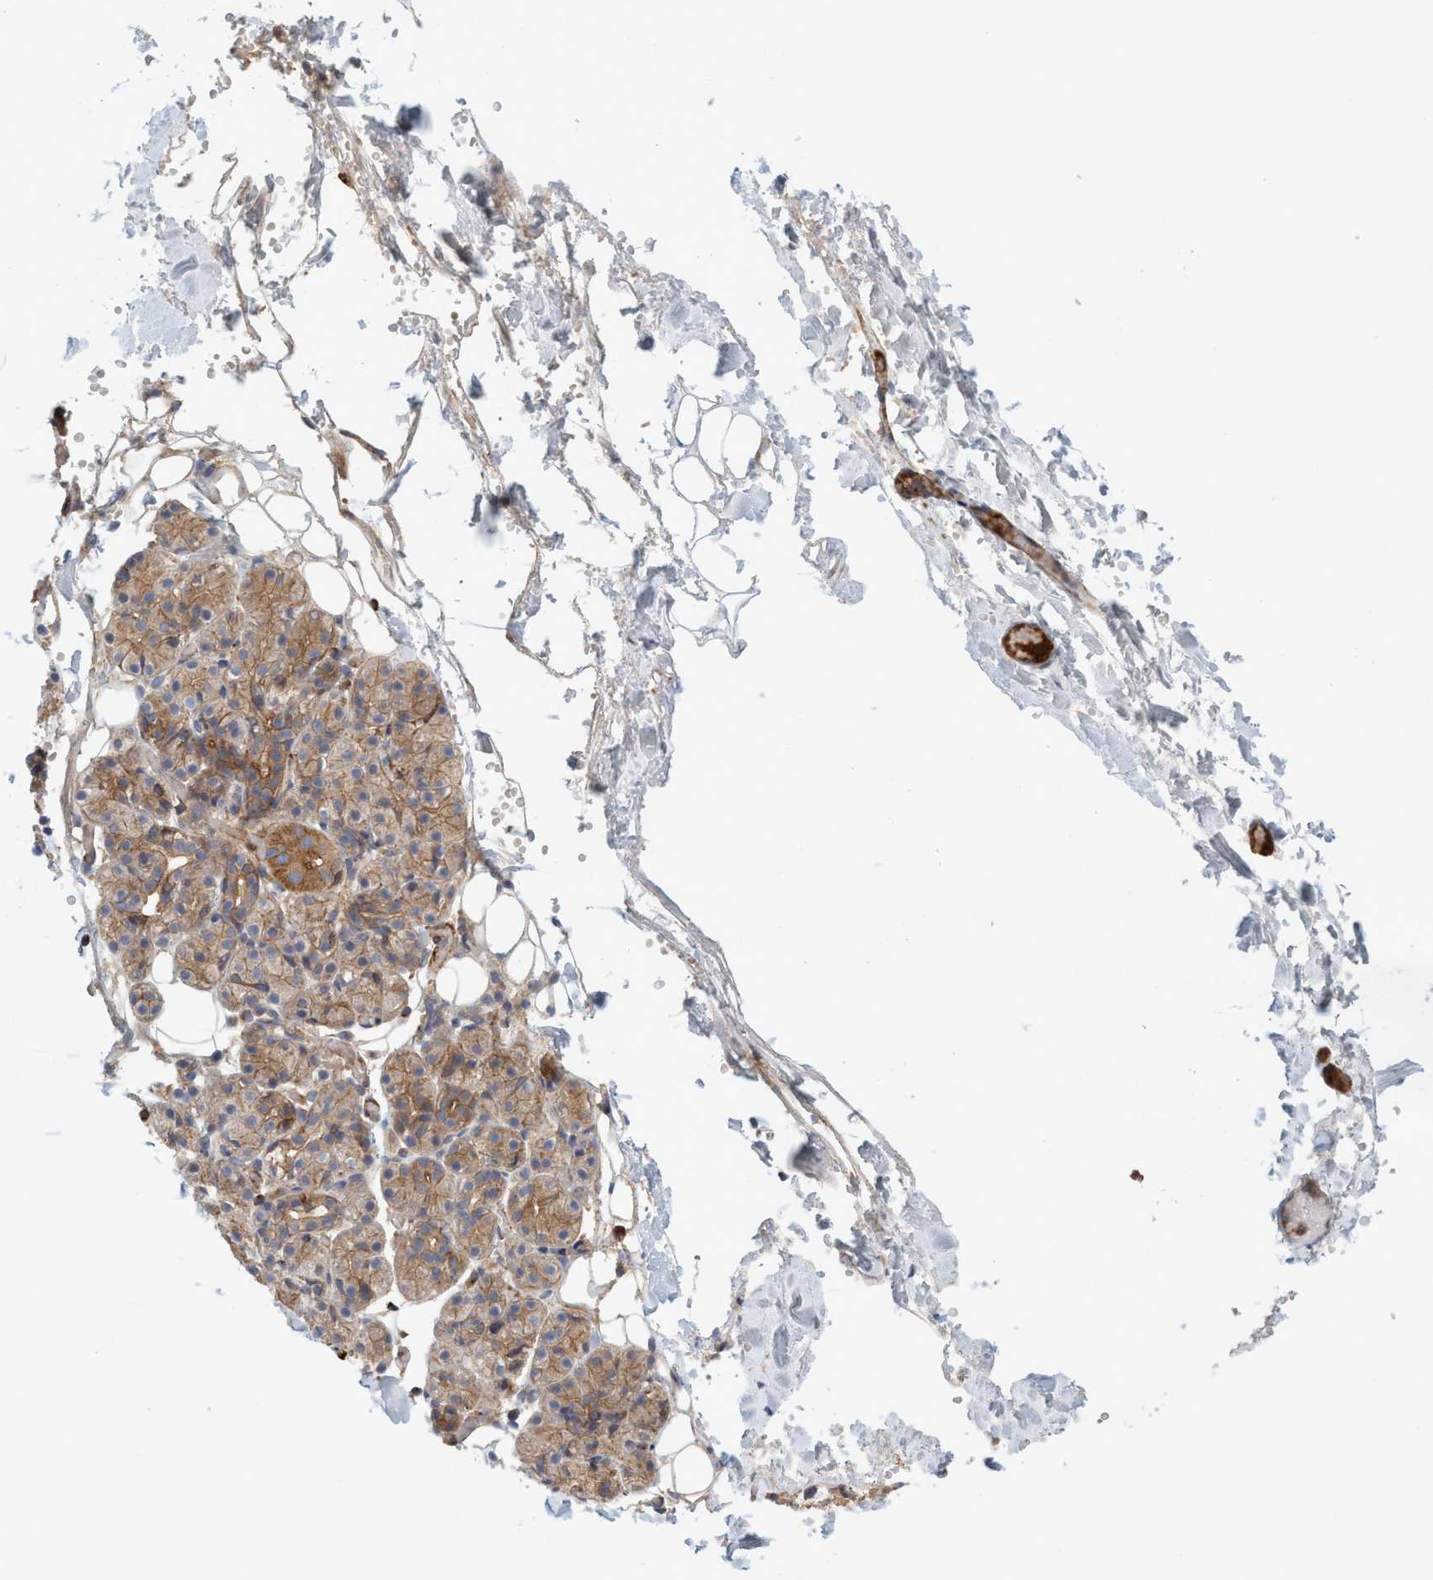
{"staining": {"intensity": "strong", "quantity": "25%-75%", "location": "cytoplasmic/membranous"}, "tissue": "salivary gland", "cell_type": "Glandular cells", "image_type": "normal", "snomed": [{"axis": "morphology", "description": "Normal tissue, NOS"}, {"axis": "topography", "description": "Salivary gland"}], "caption": "A brown stain highlights strong cytoplasmic/membranous positivity of a protein in glandular cells of unremarkable human salivary gland.", "gene": "SPECC1", "patient": {"sex": "male", "age": 63}}